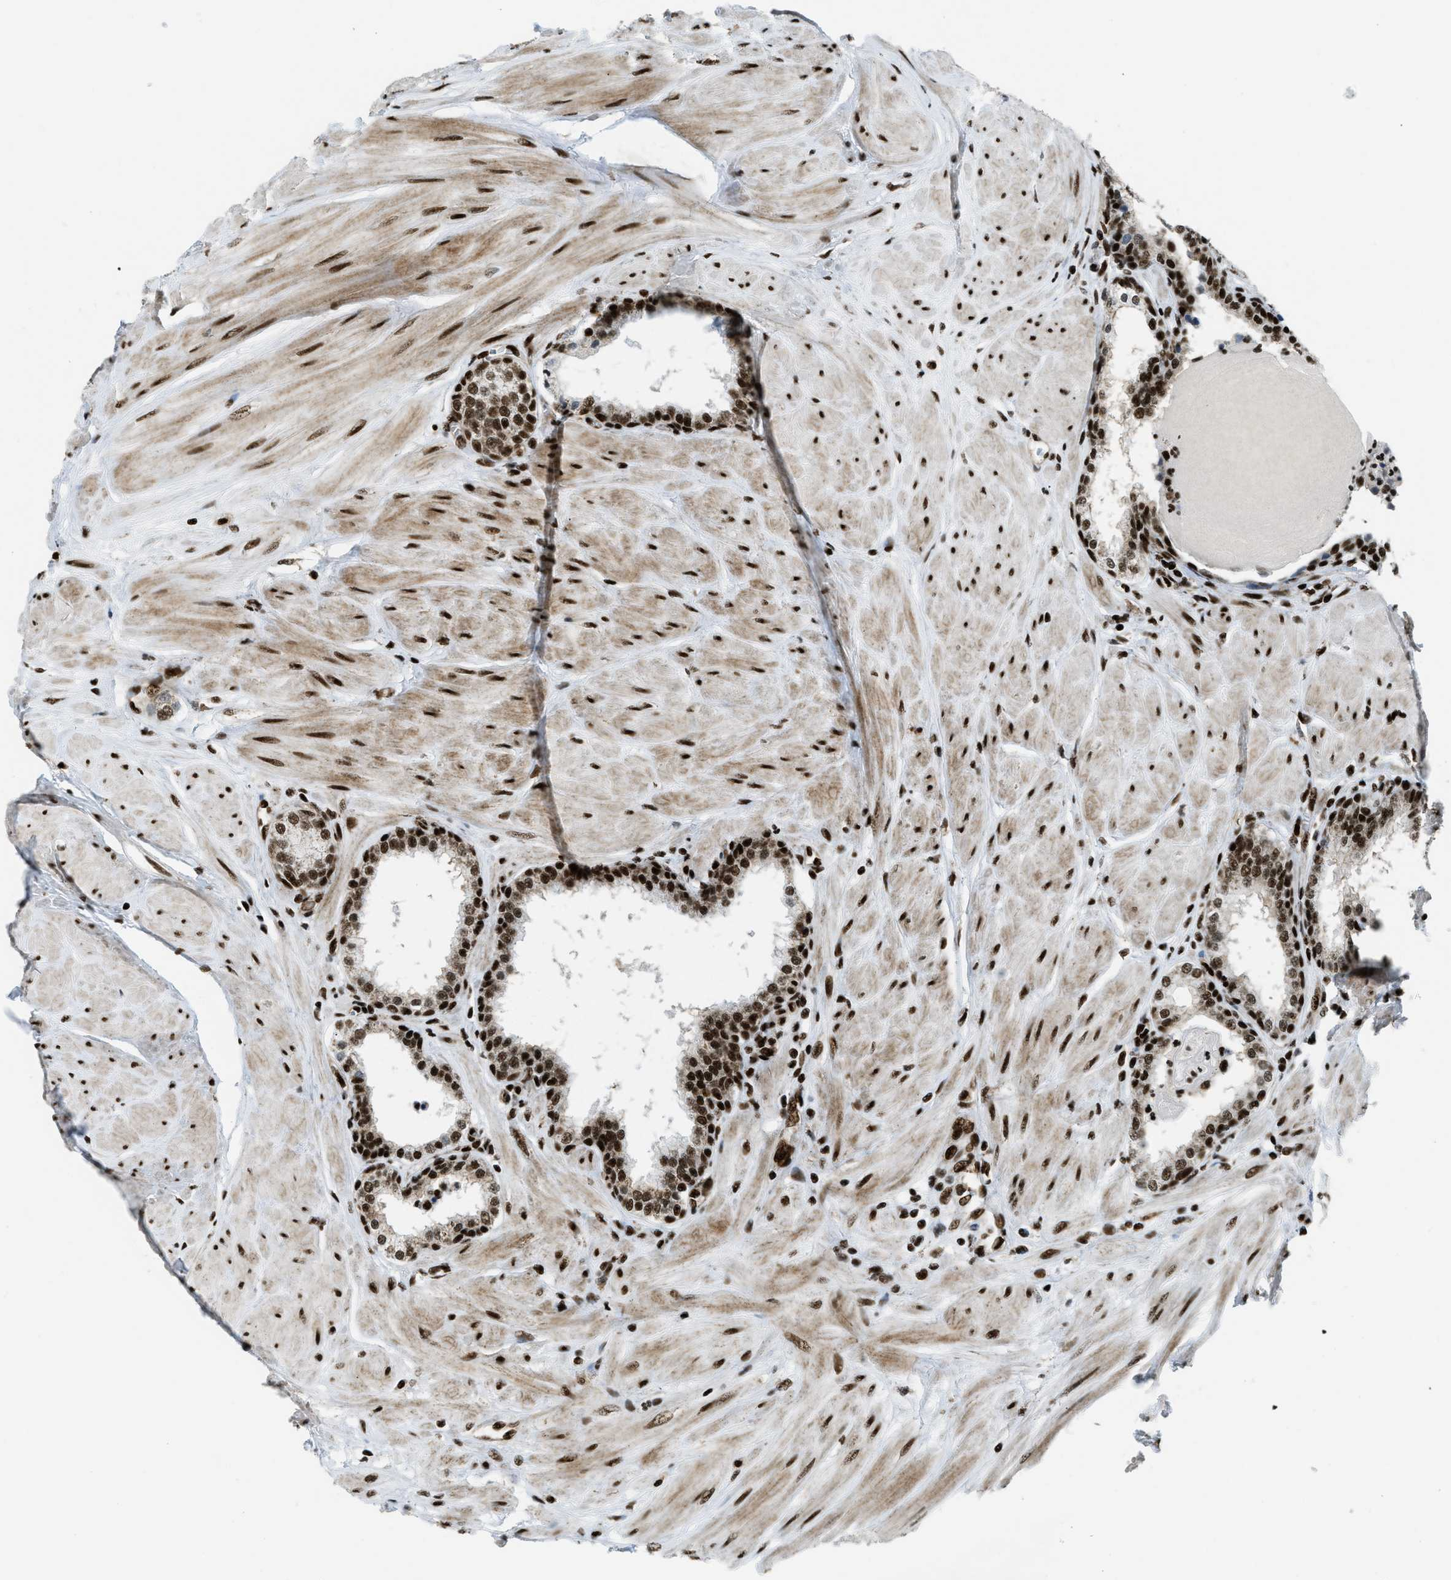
{"staining": {"intensity": "strong", "quantity": ">75%", "location": "nuclear"}, "tissue": "prostate", "cell_type": "Glandular cells", "image_type": "normal", "snomed": [{"axis": "morphology", "description": "Normal tissue, NOS"}, {"axis": "topography", "description": "Prostate"}], "caption": "Human prostate stained with a brown dye displays strong nuclear positive staining in about >75% of glandular cells.", "gene": "GABPB1", "patient": {"sex": "male", "age": 51}}